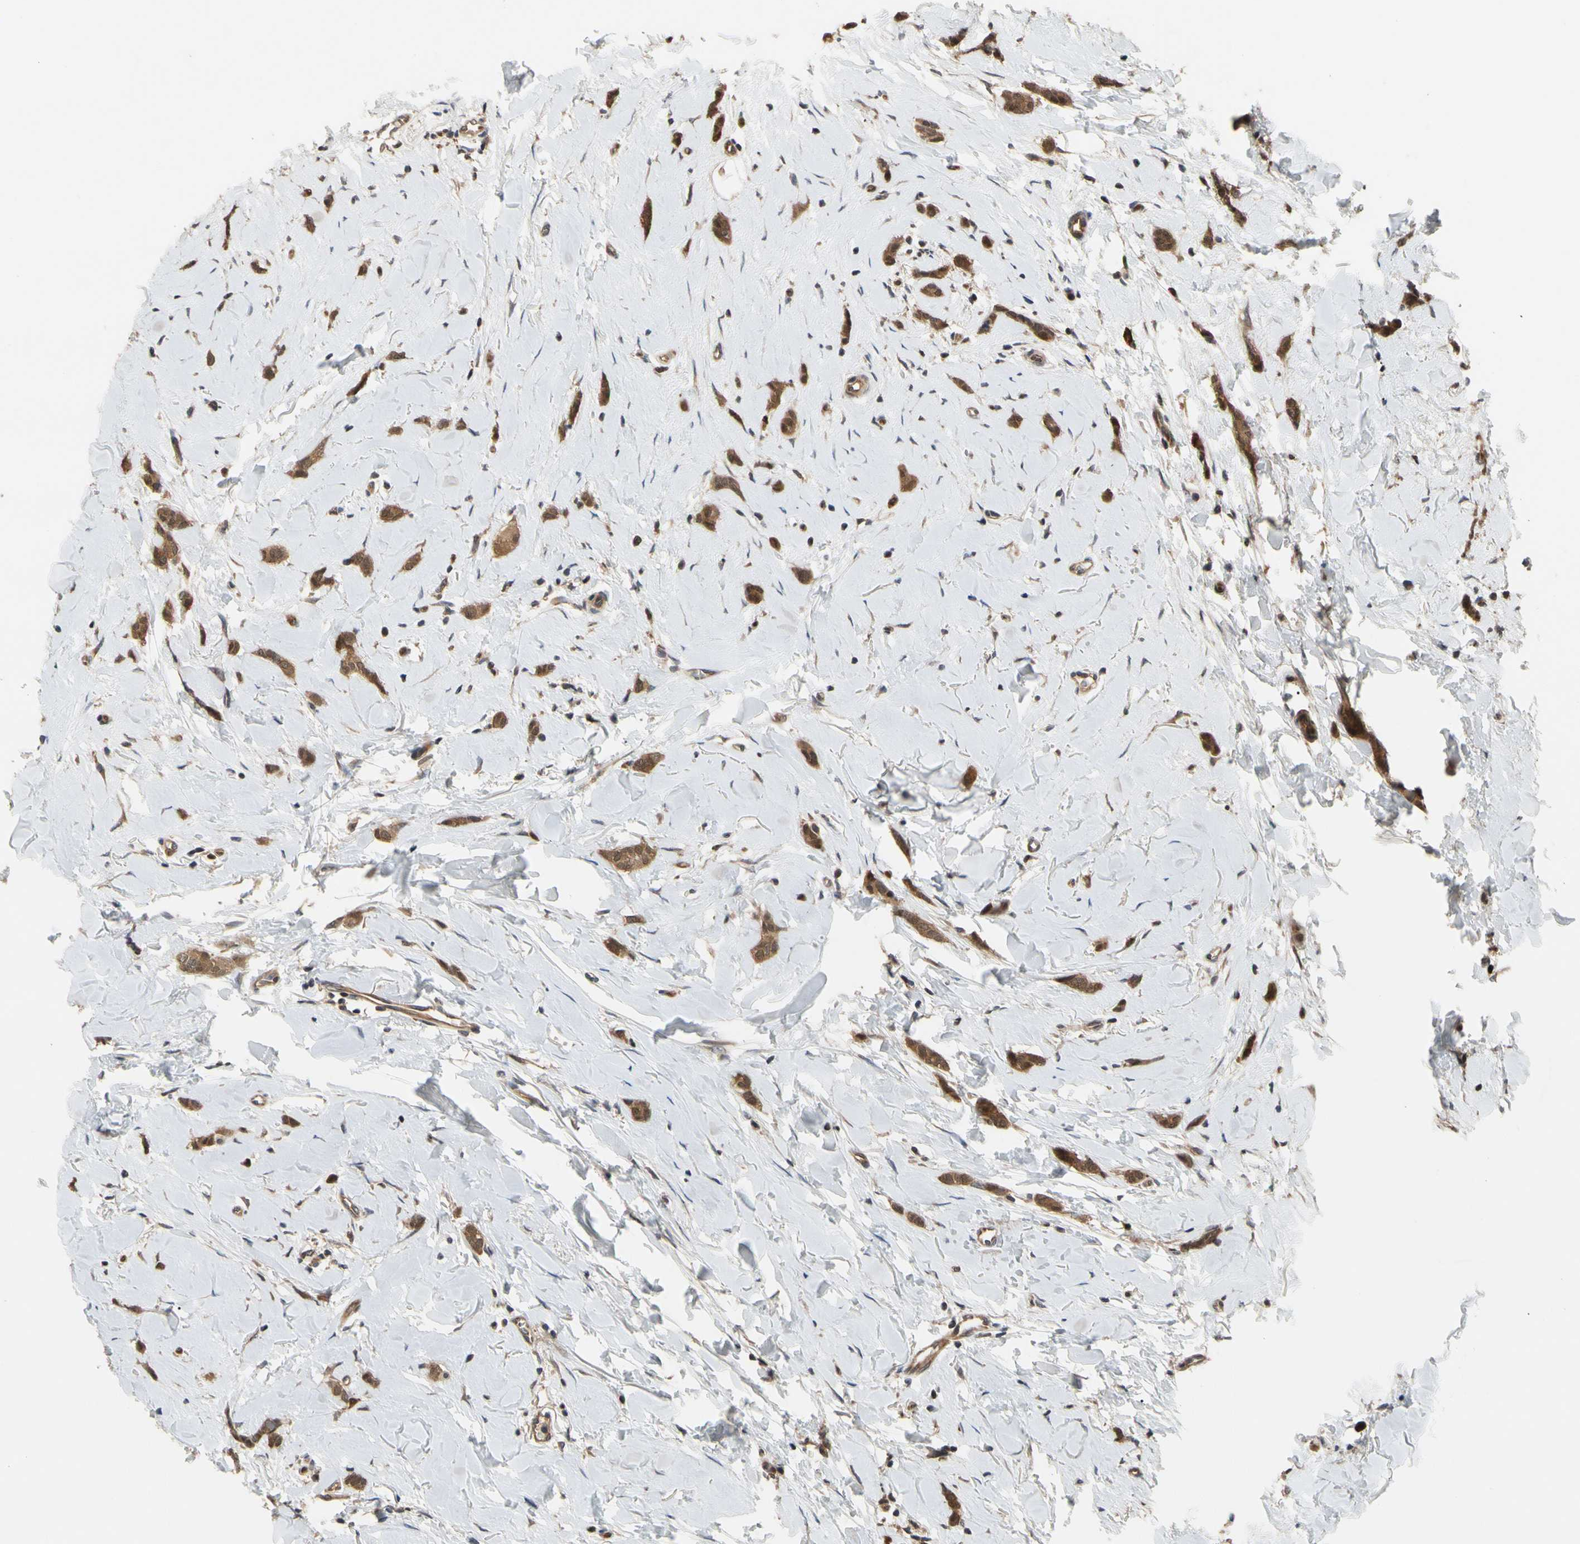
{"staining": {"intensity": "moderate", "quantity": ">75%", "location": "cytoplasmic/membranous"}, "tissue": "breast cancer", "cell_type": "Tumor cells", "image_type": "cancer", "snomed": [{"axis": "morphology", "description": "Lobular carcinoma"}, {"axis": "topography", "description": "Skin"}, {"axis": "topography", "description": "Breast"}], "caption": "Immunohistochemical staining of breast lobular carcinoma reveals moderate cytoplasmic/membranous protein expression in about >75% of tumor cells.", "gene": "CYTIP", "patient": {"sex": "female", "age": 46}}